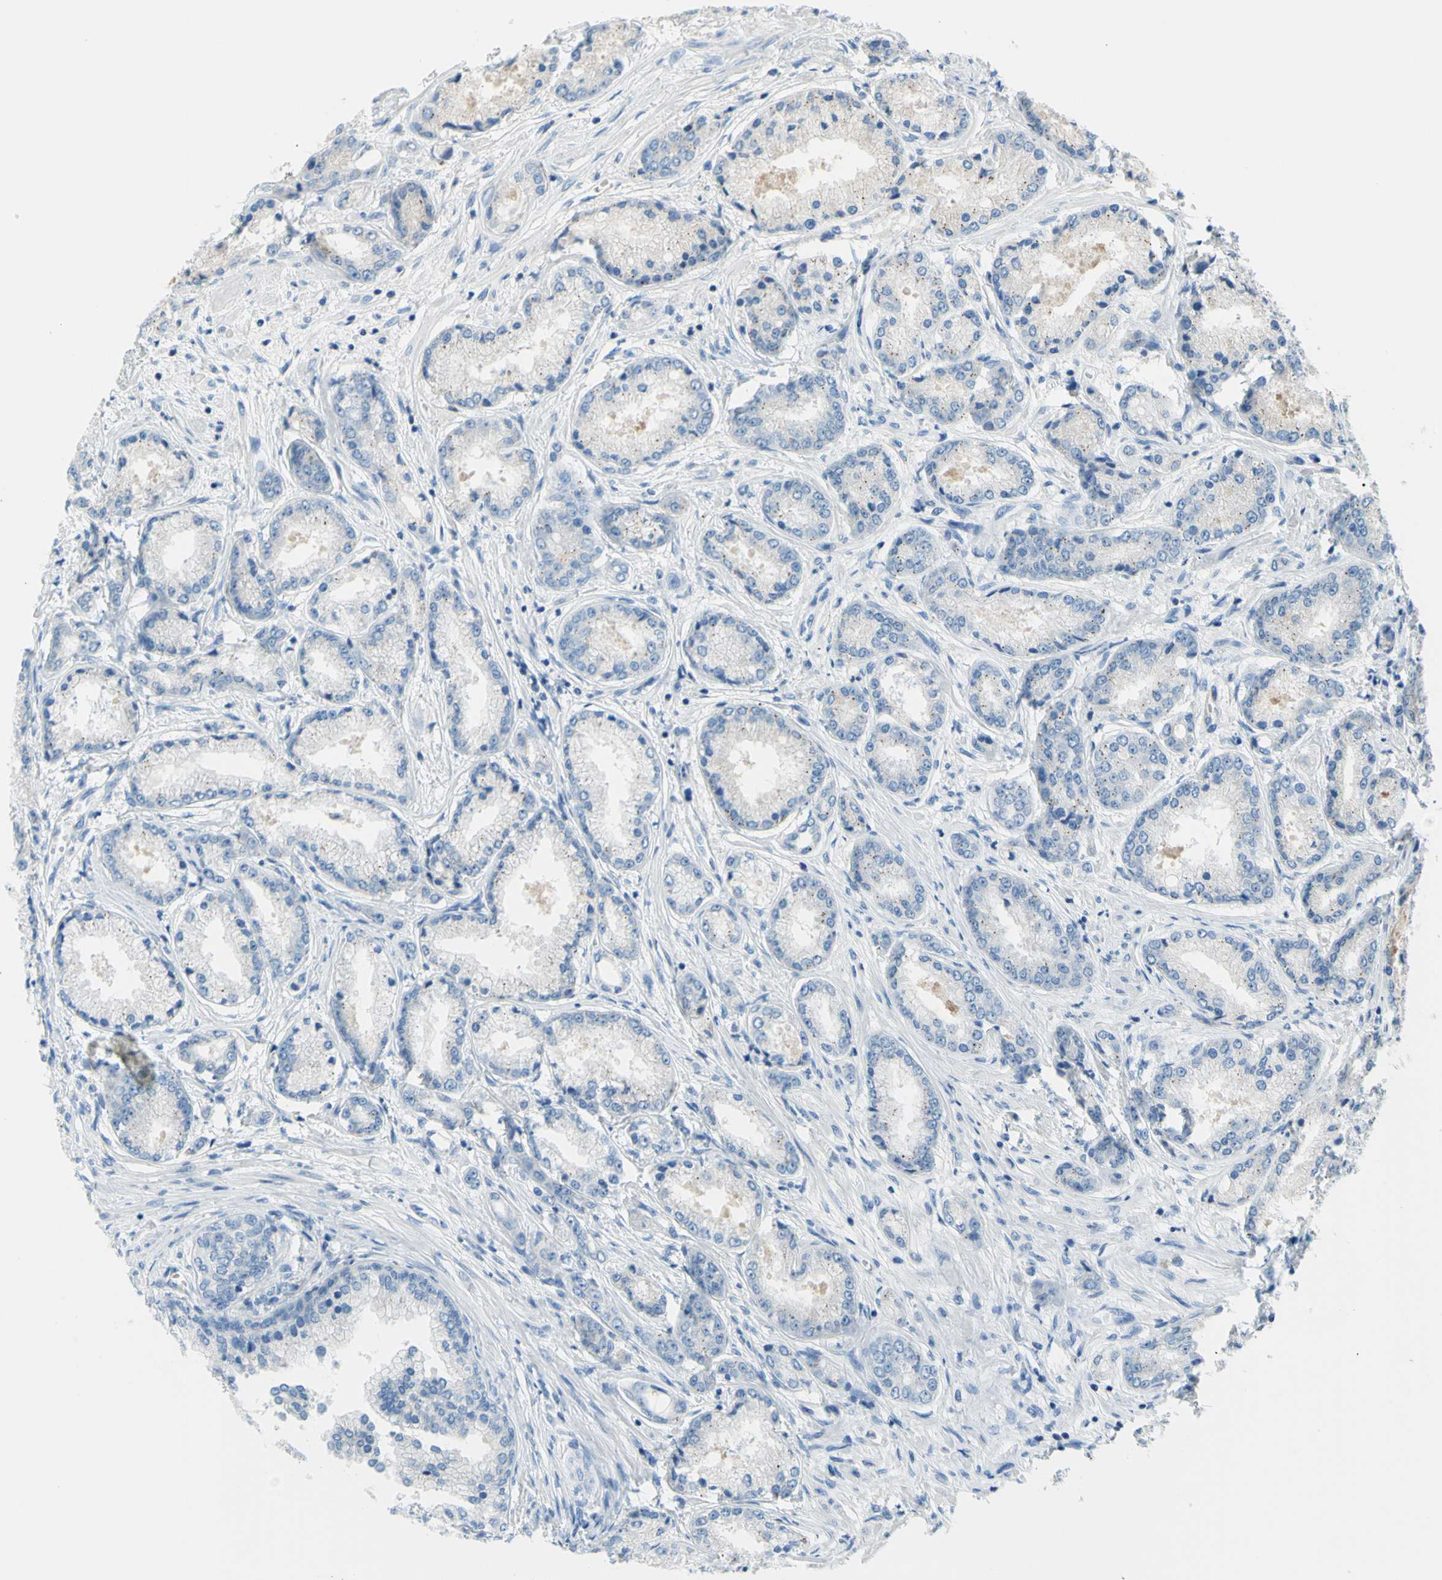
{"staining": {"intensity": "negative", "quantity": "none", "location": "none"}, "tissue": "prostate cancer", "cell_type": "Tumor cells", "image_type": "cancer", "snomed": [{"axis": "morphology", "description": "Adenocarcinoma, High grade"}, {"axis": "topography", "description": "Prostate"}], "caption": "Tumor cells show no significant protein expression in prostate adenocarcinoma (high-grade). (Stains: DAB immunohistochemistry (IHC) with hematoxylin counter stain, Microscopy: brightfield microscopy at high magnification).", "gene": "PRRG2", "patient": {"sex": "male", "age": 59}}